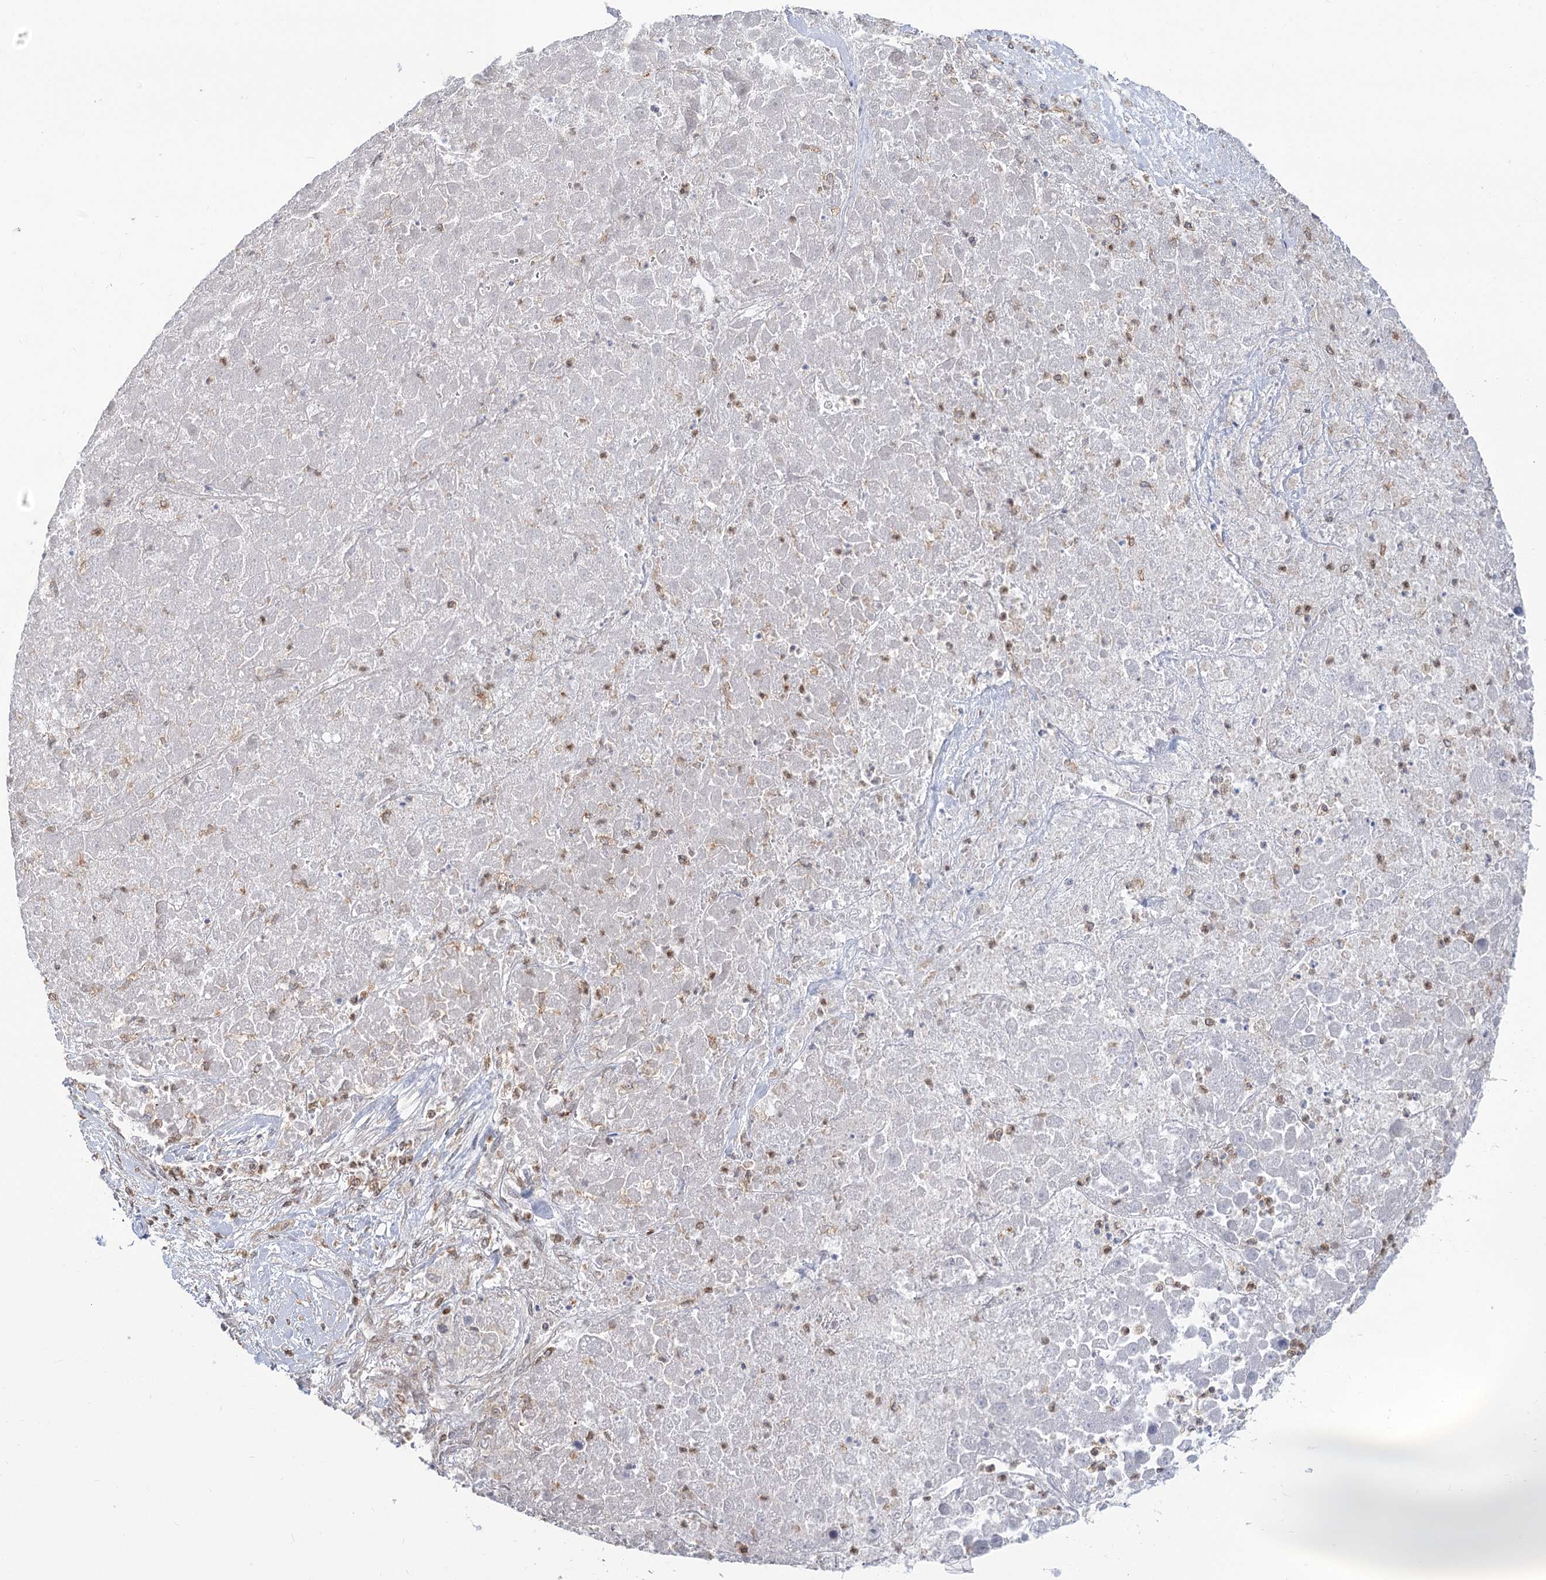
{"staining": {"intensity": "negative", "quantity": "none", "location": "none"}, "tissue": "liver cancer", "cell_type": "Tumor cells", "image_type": "cancer", "snomed": [{"axis": "morphology", "description": "Carcinoma, Hepatocellular, NOS"}, {"axis": "topography", "description": "Liver"}], "caption": "High magnification brightfield microscopy of hepatocellular carcinoma (liver) stained with DAB (3,3'-diaminobenzidine) (brown) and counterstained with hematoxylin (blue): tumor cells show no significant staining. (Immunohistochemistry (ihc), brightfield microscopy, high magnification).", "gene": "MTMR3", "patient": {"sex": "female", "age": 73}}